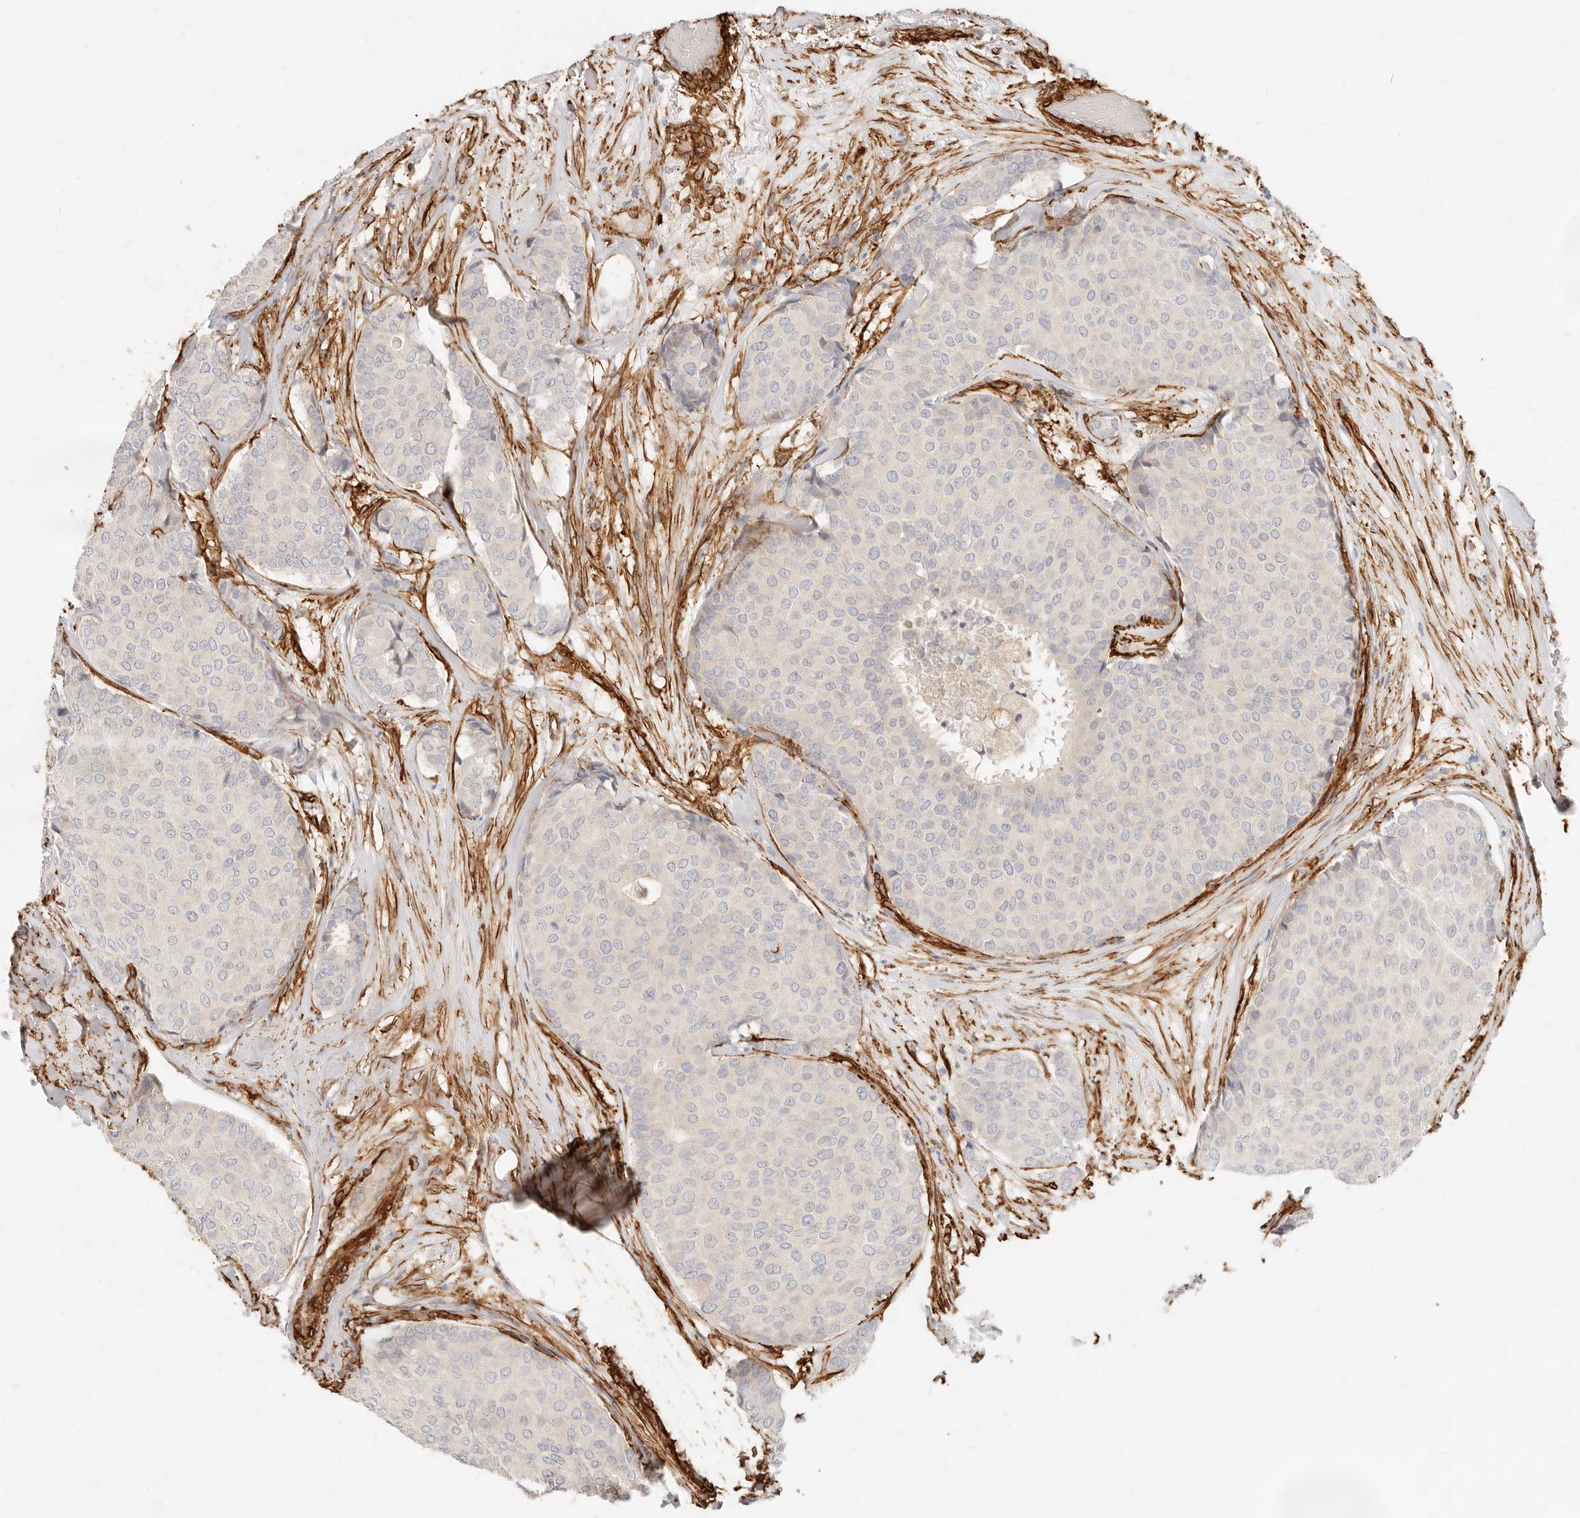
{"staining": {"intensity": "negative", "quantity": "none", "location": "none"}, "tissue": "breast cancer", "cell_type": "Tumor cells", "image_type": "cancer", "snomed": [{"axis": "morphology", "description": "Duct carcinoma"}, {"axis": "topography", "description": "Breast"}], "caption": "An image of human breast cancer is negative for staining in tumor cells.", "gene": "TMTC2", "patient": {"sex": "female", "age": 75}}